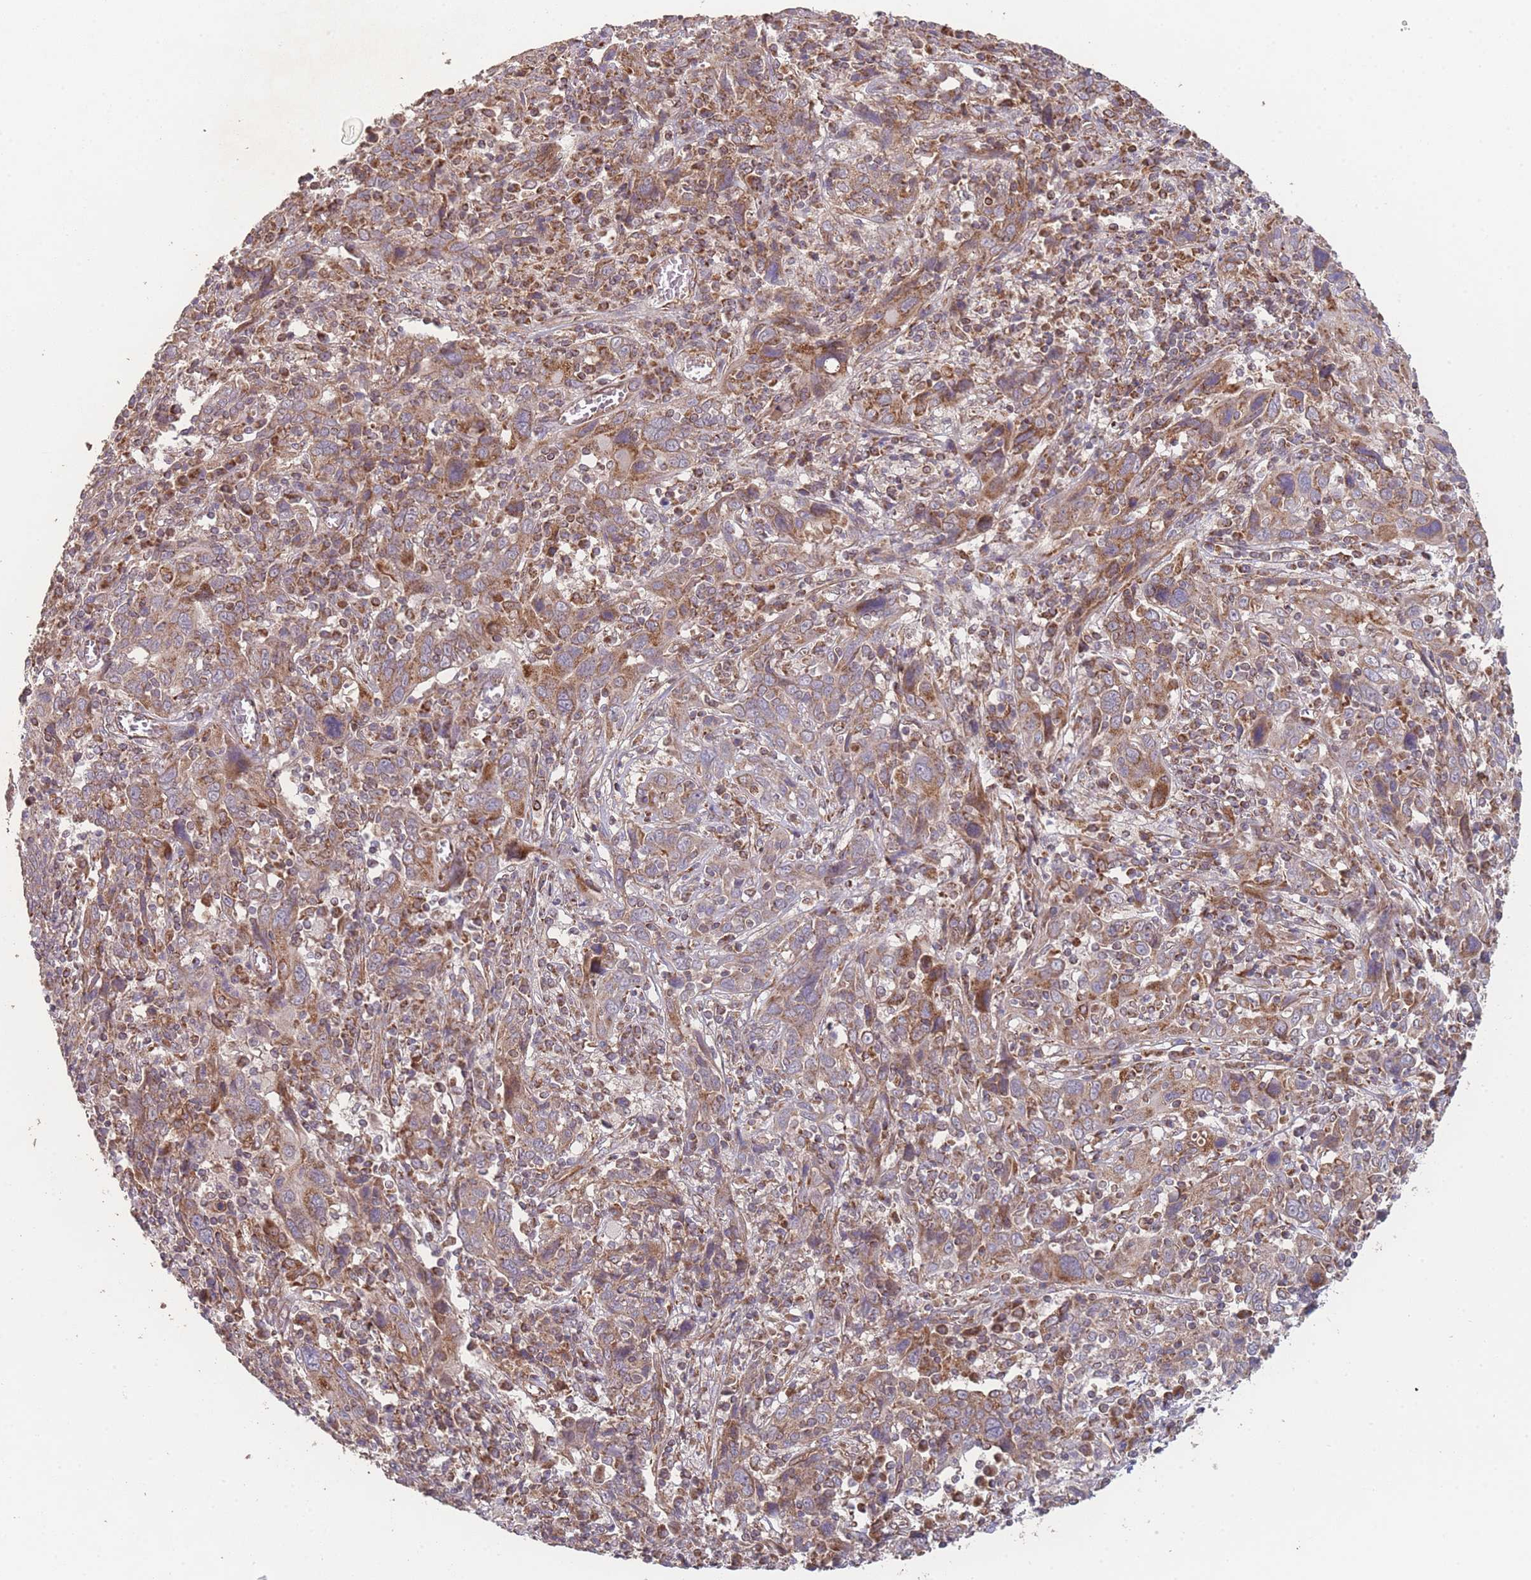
{"staining": {"intensity": "moderate", "quantity": "25%-75%", "location": "cytoplasmic/membranous"}, "tissue": "cervical cancer", "cell_type": "Tumor cells", "image_type": "cancer", "snomed": [{"axis": "morphology", "description": "Squamous cell carcinoma, NOS"}, {"axis": "topography", "description": "Cervix"}], "caption": "A histopathology image of human squamous cell carcinoma (cervical) stained for a protein shows moderate cytoplasmic/membranous brown staining in tumor cells.", "gene": "PXMP4", "patient": {"sex": "female", "age": 46}}